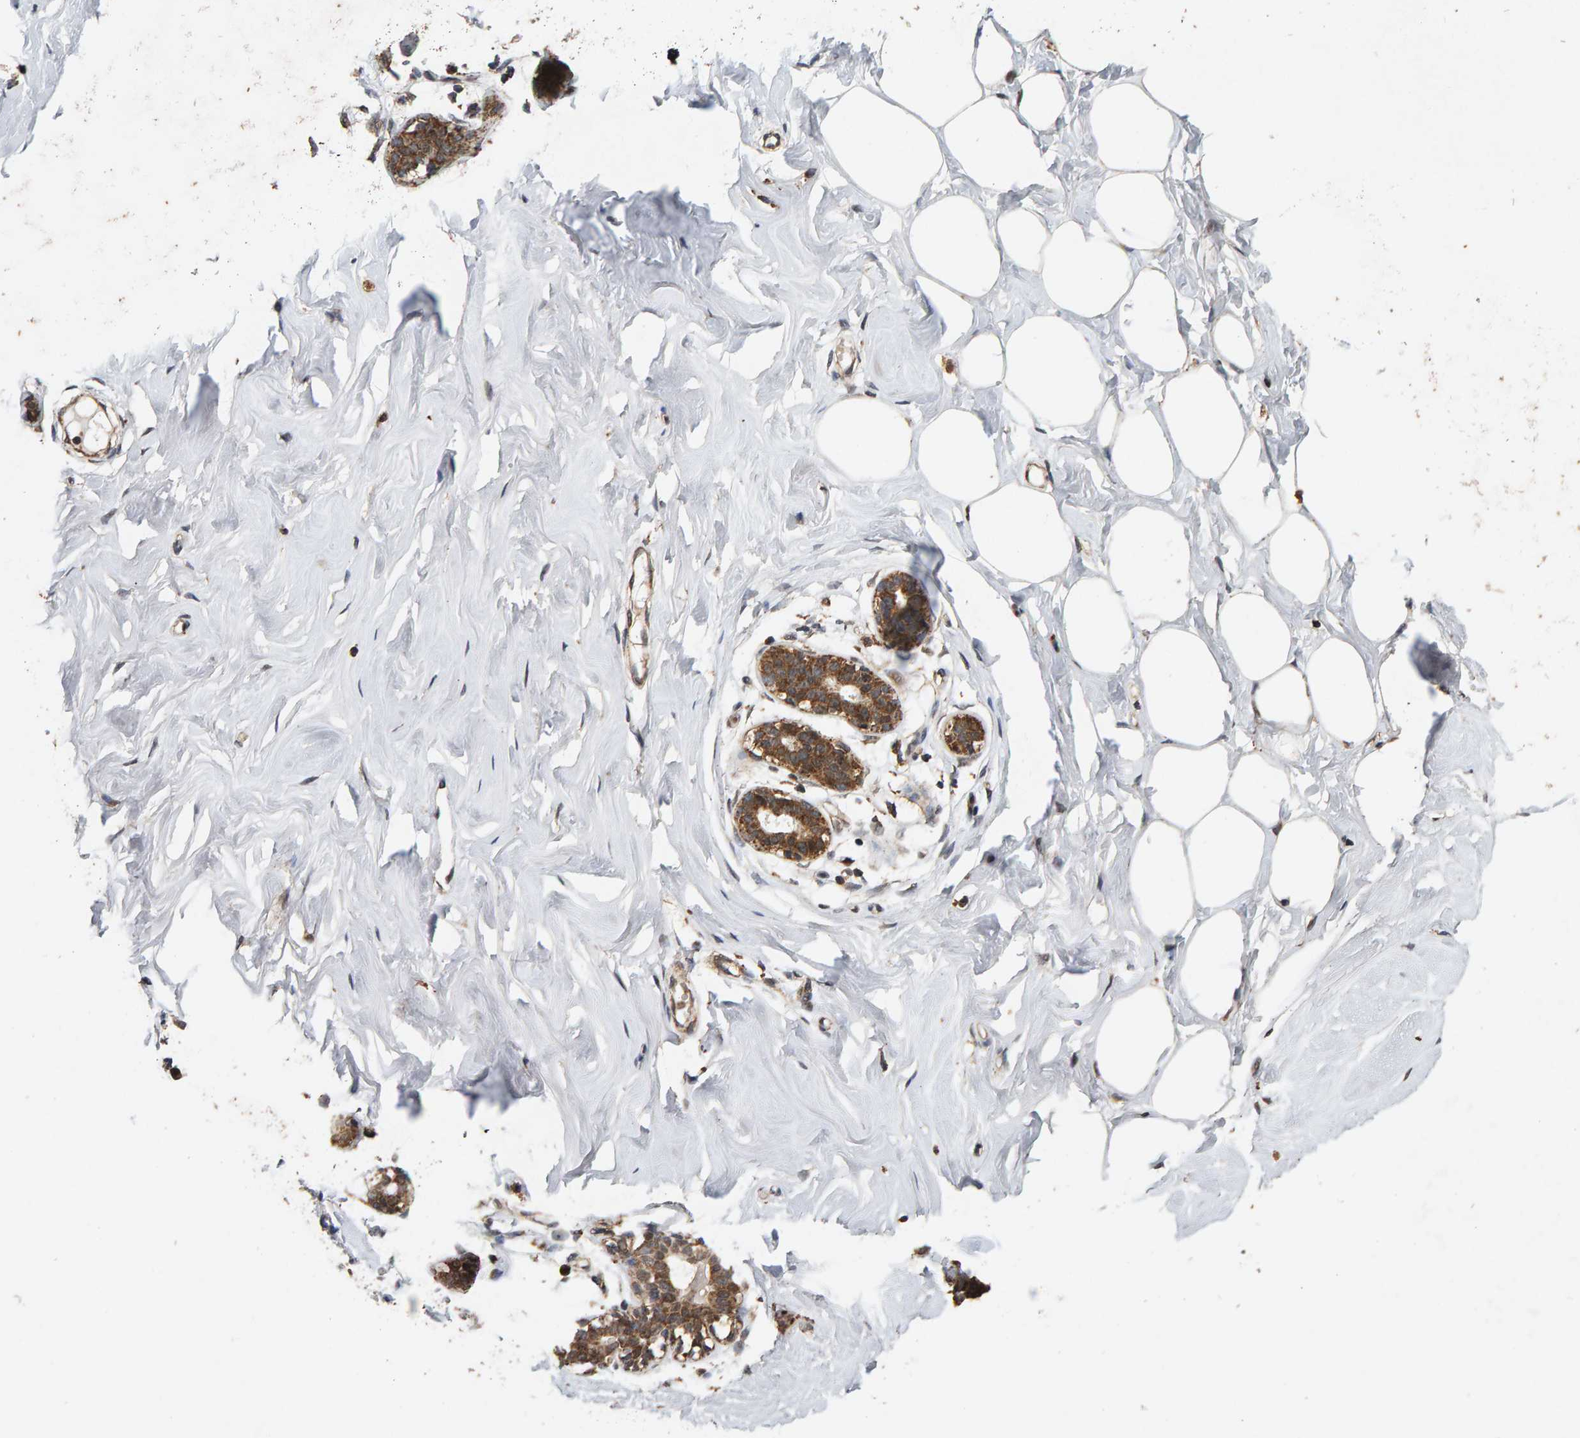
{"staining": {"intensity": "weak", "quantity": ">75%", "location": "cytoplasmic/membranous"}, "tissue": "breast", "cell_type": "Adipocytes", "image_type": "normal", "snomed": [{"axis": "morphology", "description": "Normal tissue, NOS"}, {"axis": "topography", "description": "Breast"}], "caption": "This micrograph shows immunohistochemistry staining of unremarkable human breast, with low weak cytoplasmic/membranous positivity in approximately >75% of adipocytes.", "gene": "GSTK1", "patient": {"sex": "female", "age": 23}}